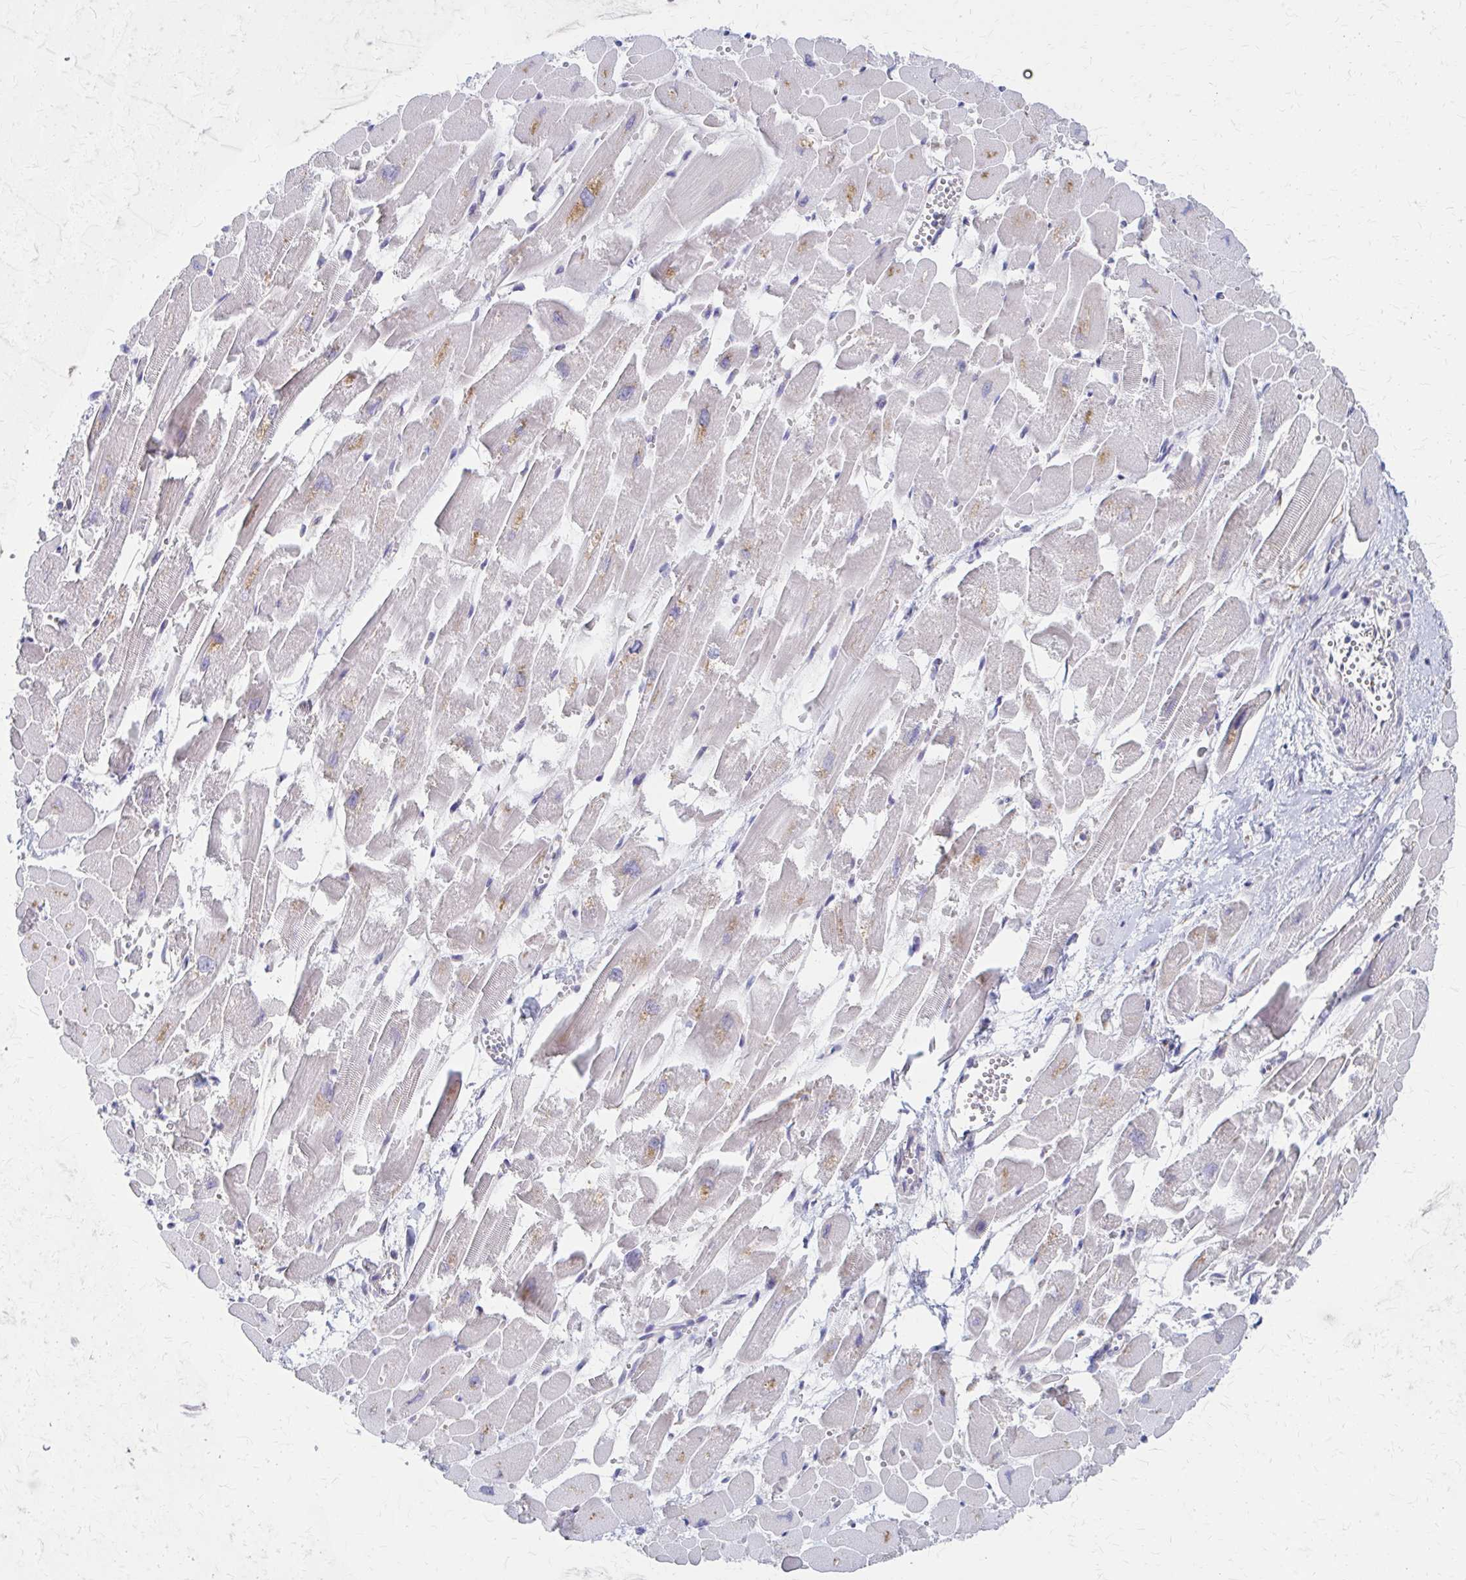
{"staining": {"intensity": "moderate", "quantity": "<25%", "location": "cytoplasmic/membranous"}, "tissue": "heart muscle", "cell_type": "Cardiomyocytes", "image_type": "normal", "snomed": [{"axis": "morphology", "description": "Normal tissue, NOS"}, {"axis": "topography", "description": "Heart"}], "caption": "Immunohistochemical staining of normal human heart muscle shows low levels of moderate cytoplasmic/membranous positivity in about <25% of cardiomyocytes. The protein is stained brown, and the nuclei are stained in blue (DAB (3,3'-diaminobenzidine) IHC with brightfield microscopy, high magnification).", "gene": "RPL27A", "patient": {"sex": "female", "age": 52}}